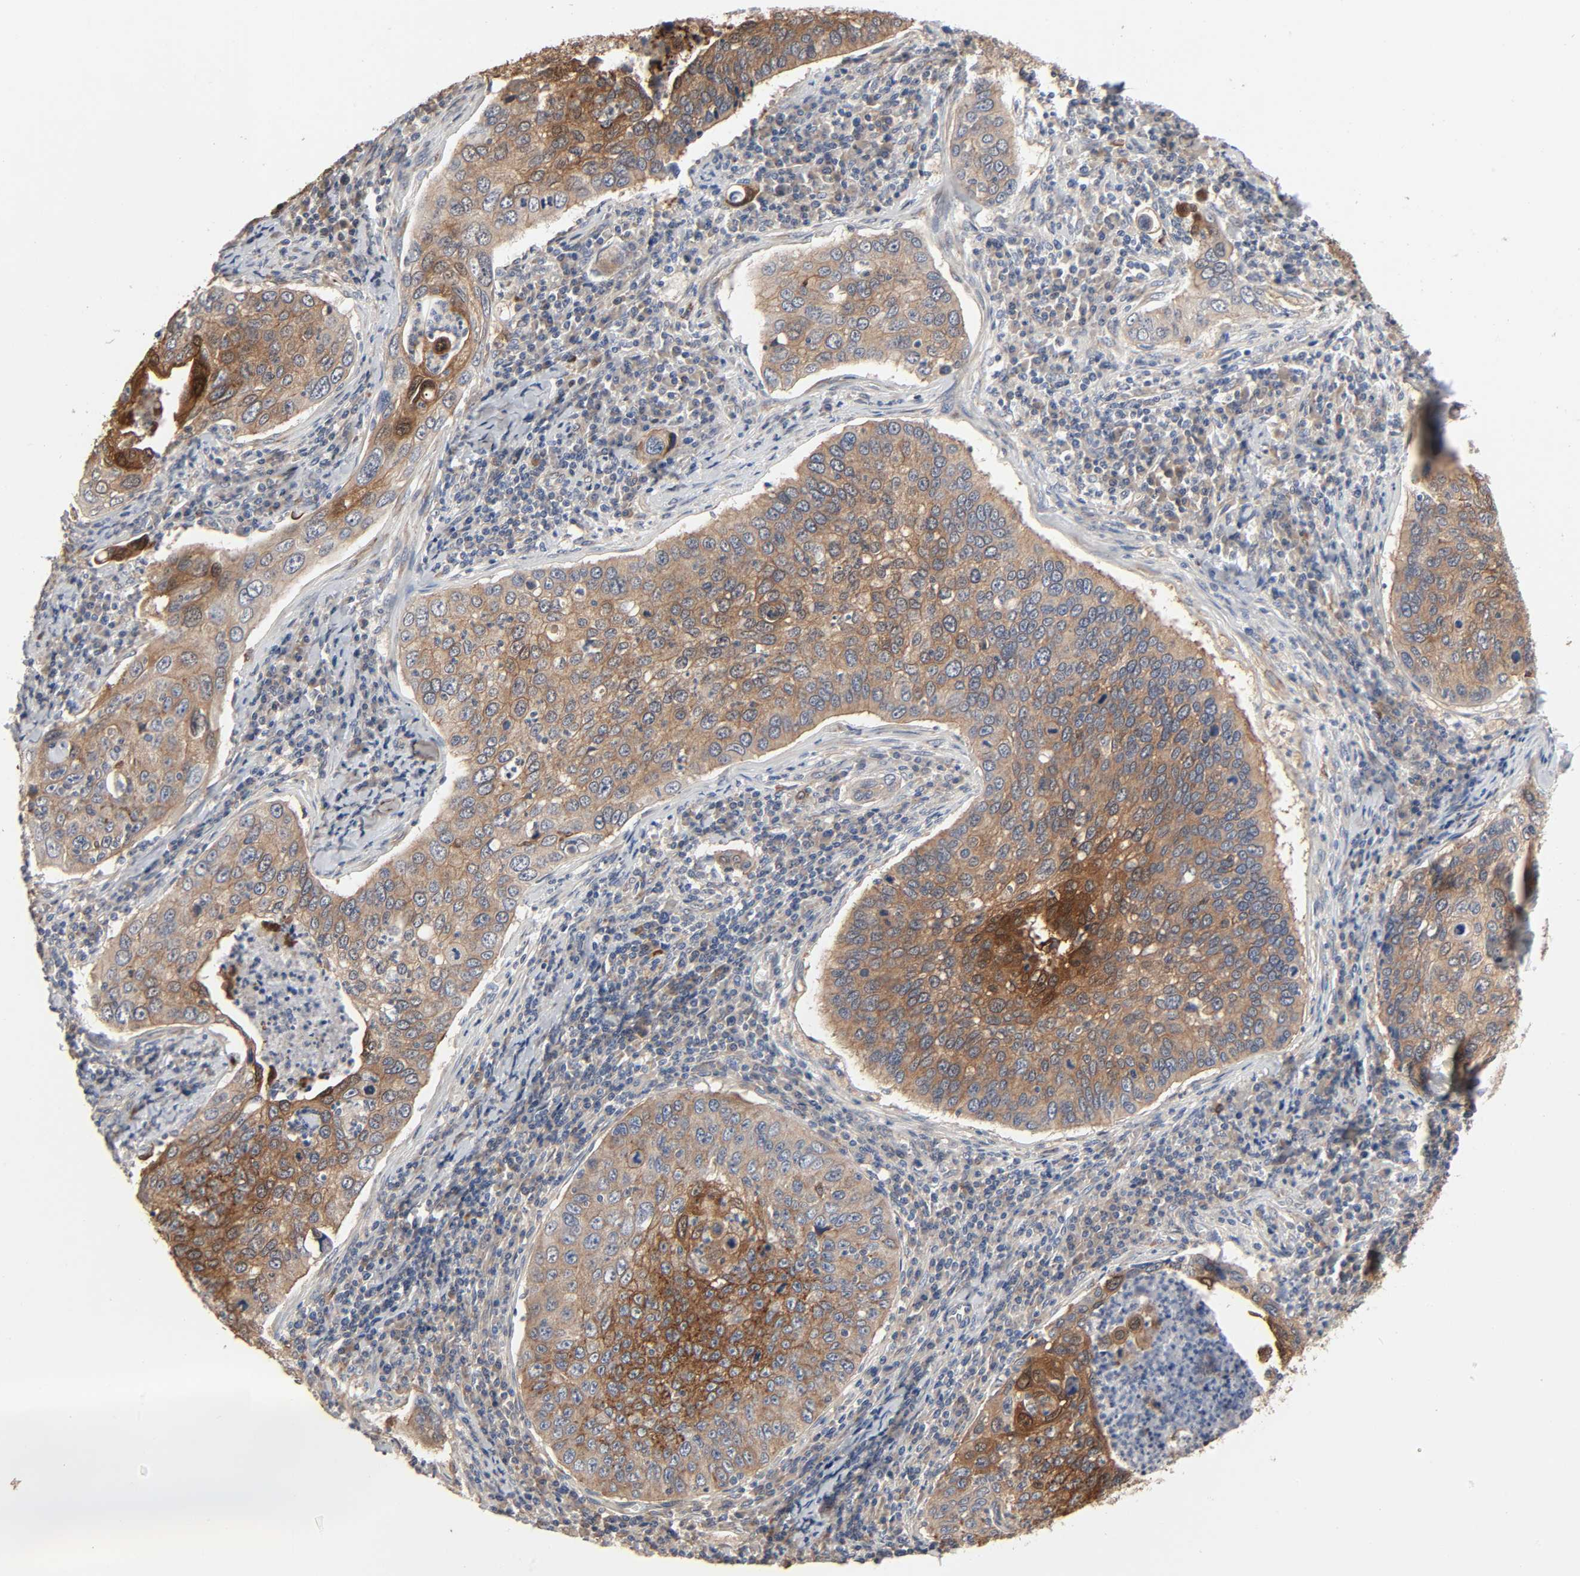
{"staining": {"intensity": "moderate", "quantity": ">75%", "location": "cytoplasmic/membranous"}, "tissue": "cervical cancer", "cell_type": "Tumor cells", "image_type": "cancer", "snomed": [{"axis": "morphology", "description": "Squamous cell carcinoma, NOS"}, {"axis": "topography", "description": "Cervix"}], "caption": "Tumor cells display medium levels of moderate cytoplasmic/membranous staining in about >75% of cells in human cervical squamous cell carcinoma.", "gene": "NDRG2", "patient": {"sex": "female", "age": 53}}